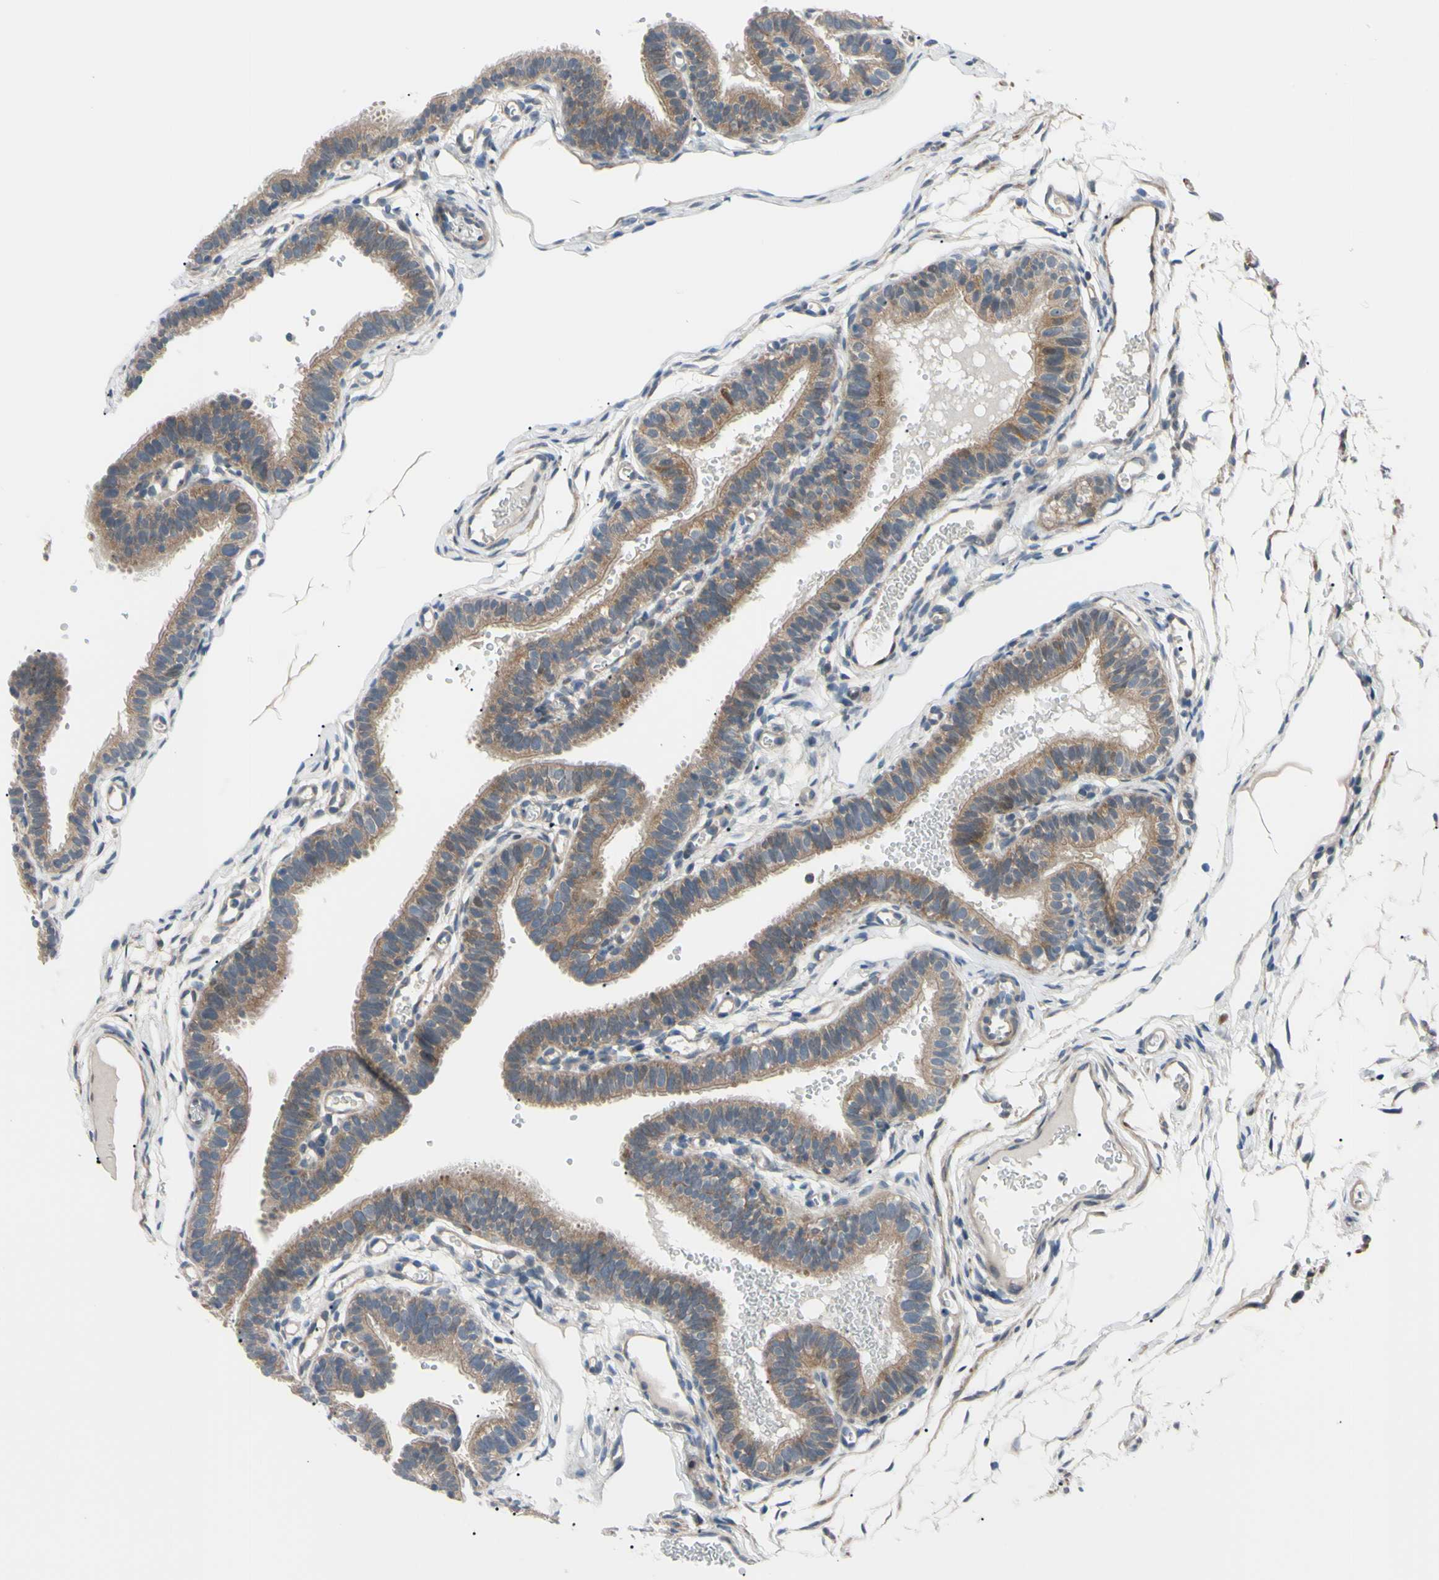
{"staining": {"intensity": "moderate", "quantity": ">75%", "location": "cytoplasmic/membranous"}, "tissue": "fallopian tube", "cell_type": "Glandular cells", "image_type": "normal", "snomed": [{"axis": "morphology", "description": "Normal tissue, NOS"}, {"axis": "topography", "description": "Fallopian tube"}, {"axis": "topography", "description": "Placenta"}], "caption": "Immunohistochemical staining of unremarkable human fallopian tube shows >75% levels of moderate cytoplasmic/membranous protein expression in approximately >75% of glandular cells.", "gene": "SVIL", "patient": {"sex": "female", "age": 34}}